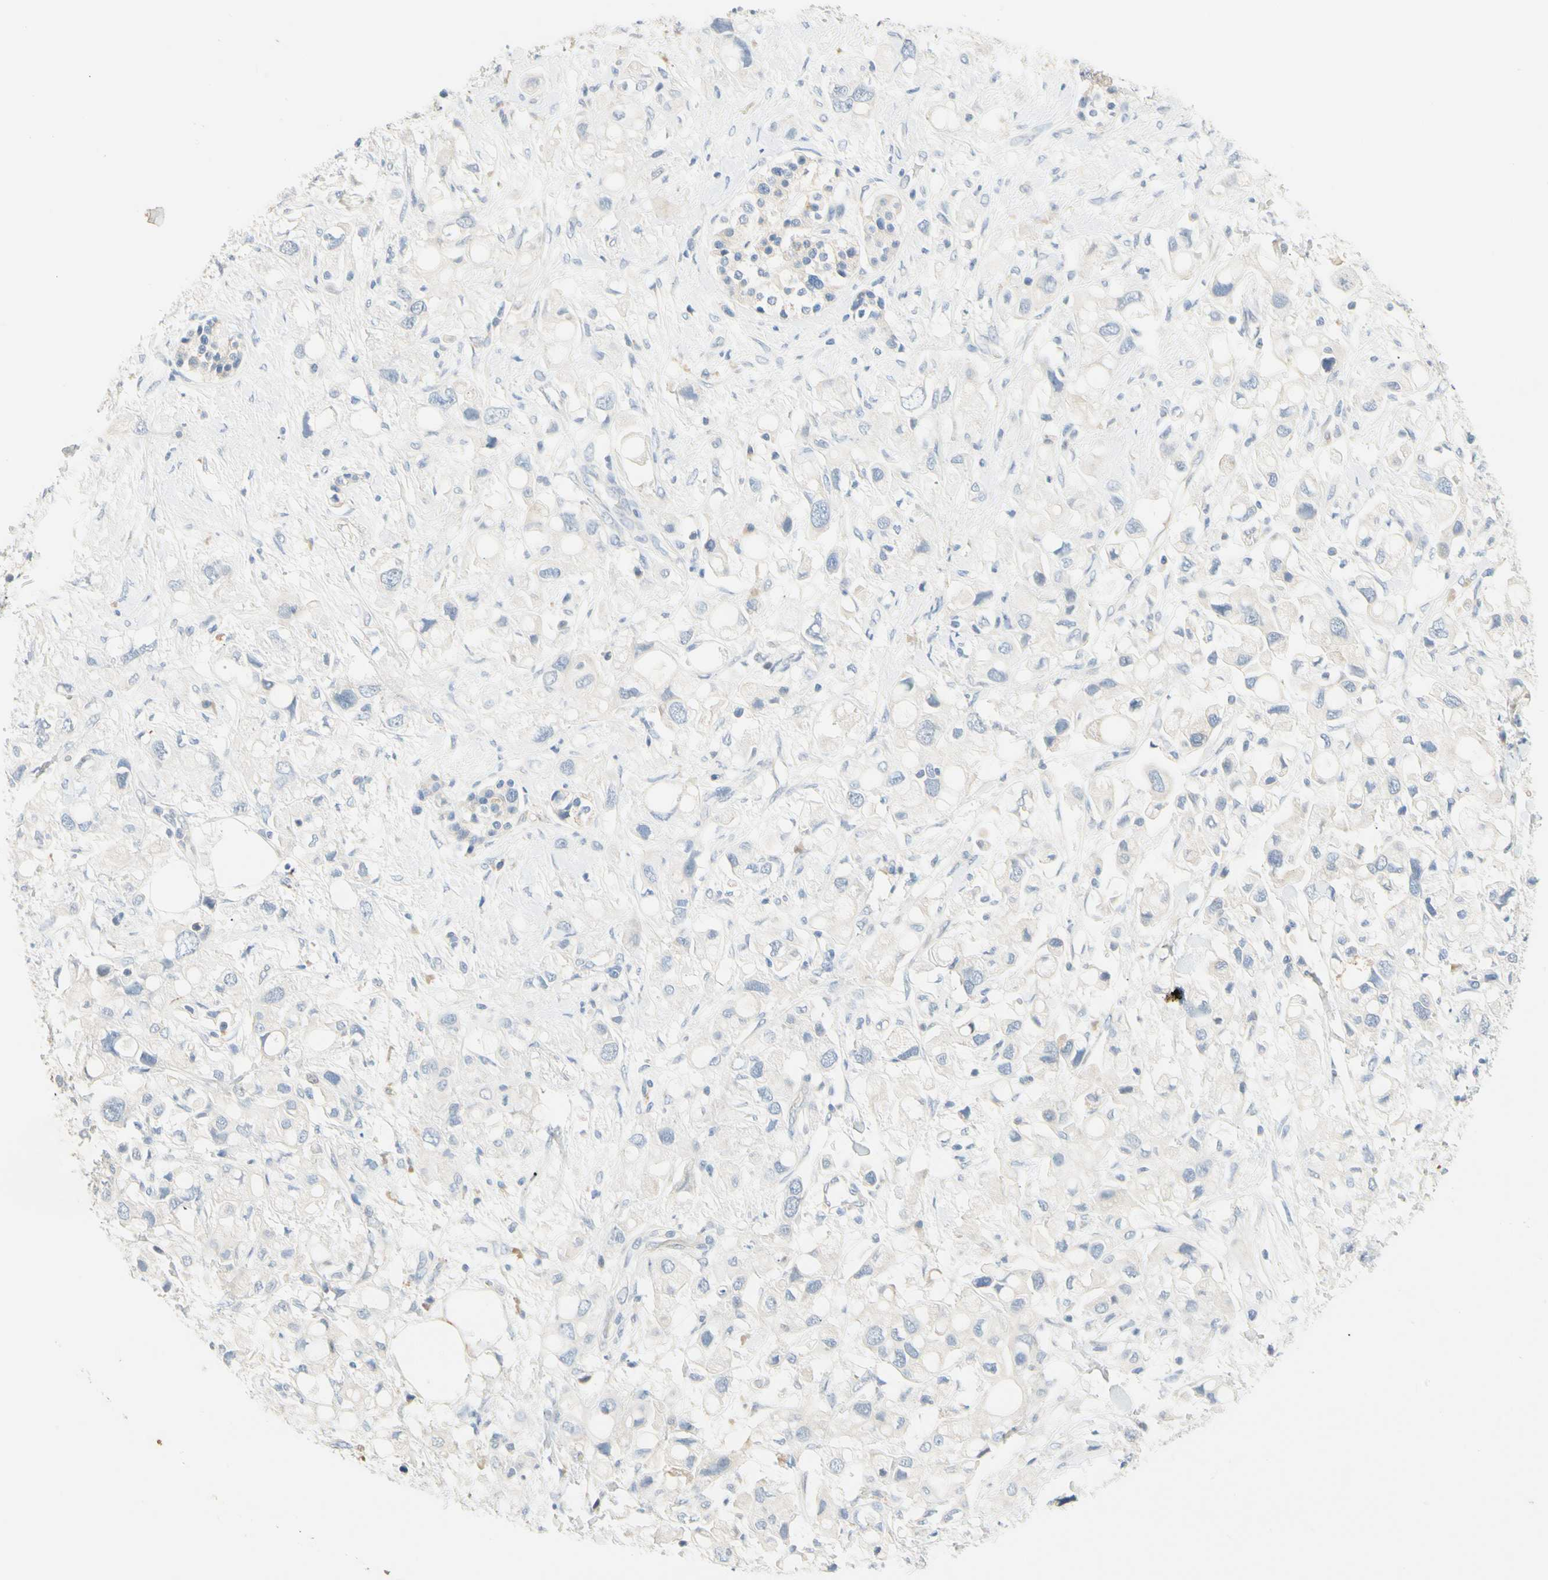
{"staining": {"intensity": "negative", "quantity": "none", "location": "none"}, "tissue": "pancreatic cancer", "cell_type": "Tumor cells", "image_type": "cancer", "snomed": [{"axis": "morphology", "description": "Adenocarcinoma, NOS"}, {"axis": "topography", "description": "Pancreas"}], "caption": "Tumor cells show no significant positivity in pancreatic cancer.", "gene": "CCM2L", "patient": {"sex": "female", "age": 56}}